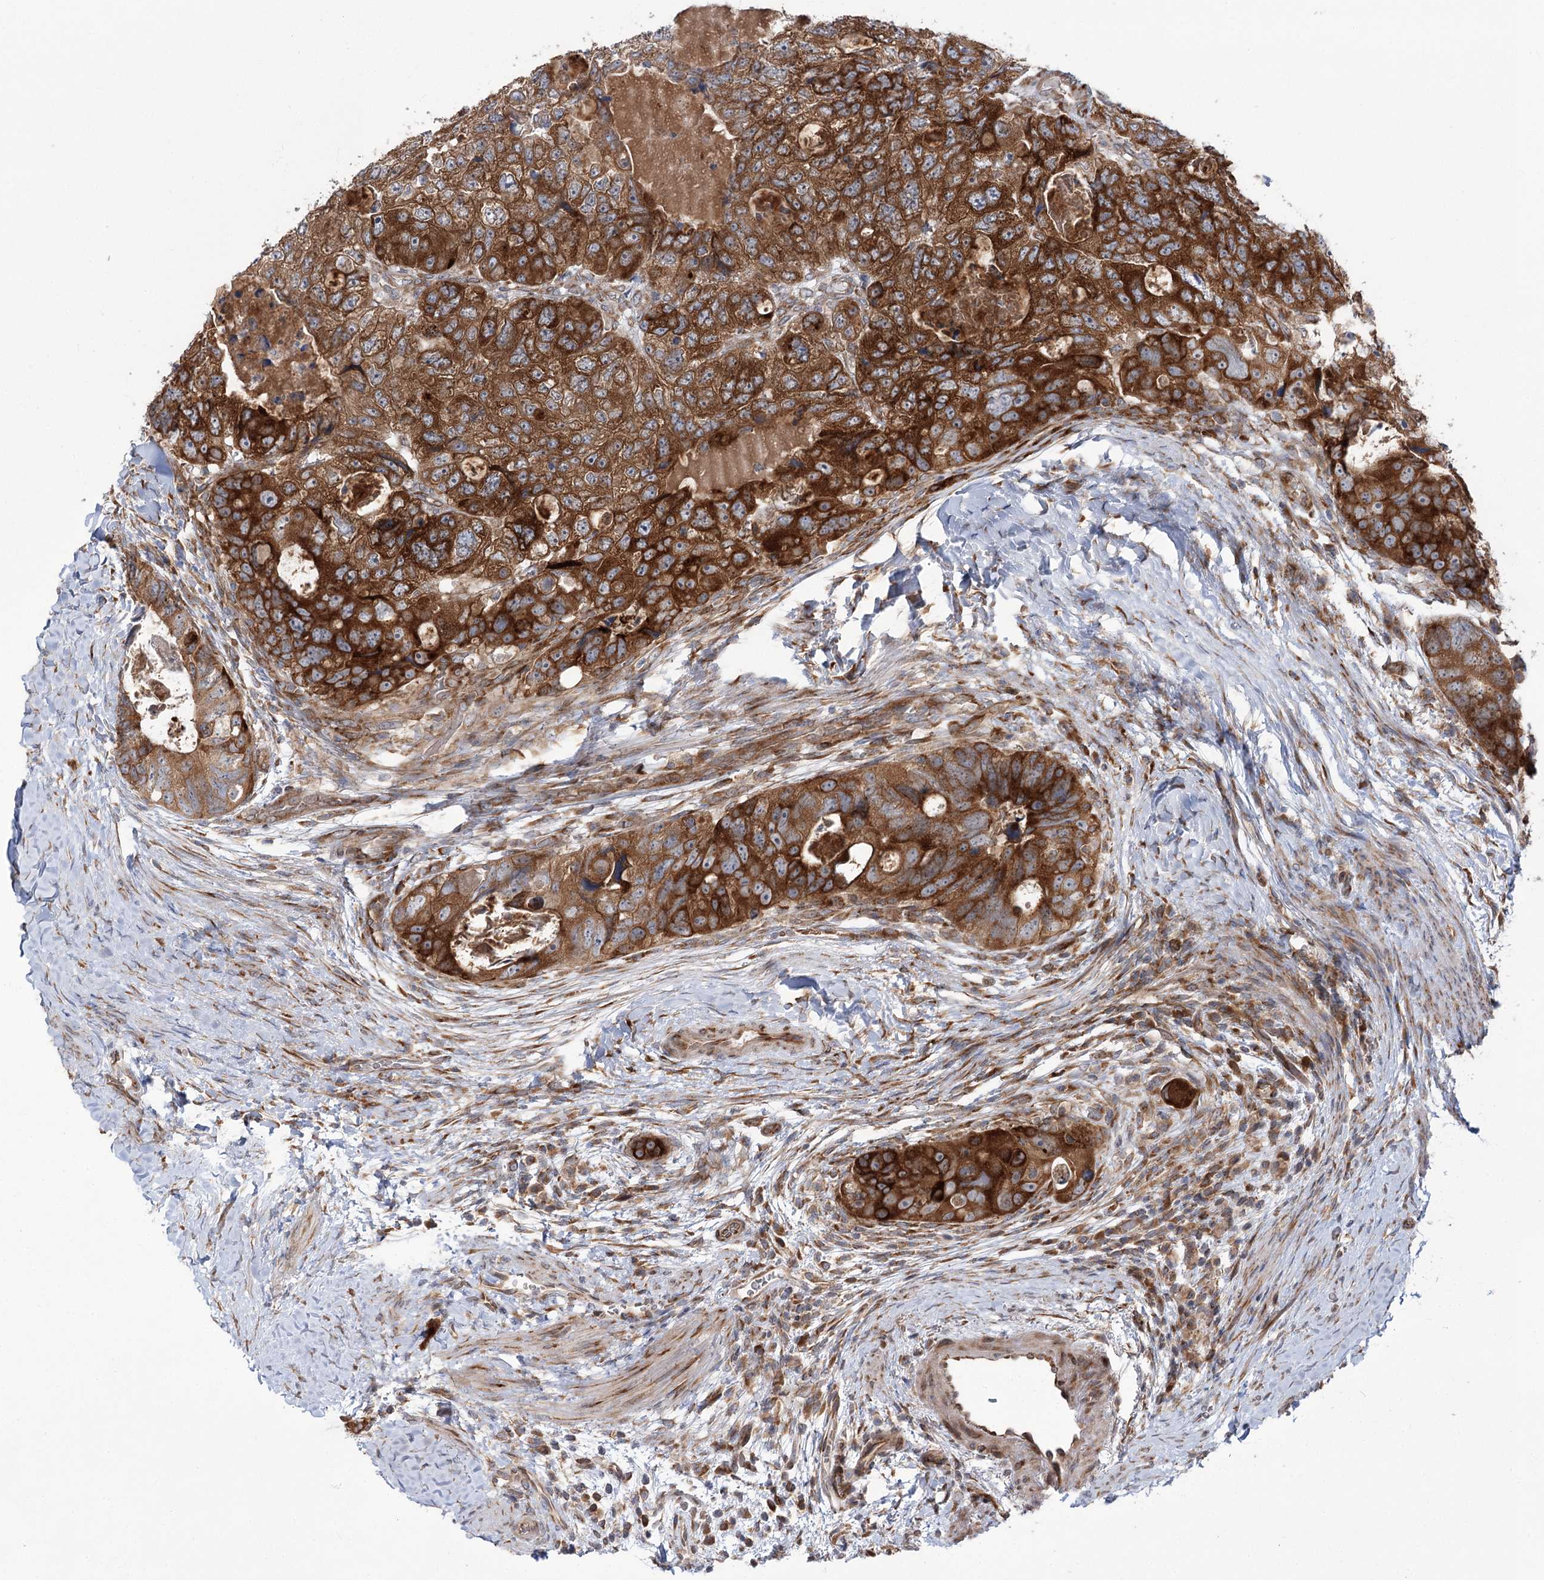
{"staining": {"intensity": "strong", "quantity": ">75%", "location": "cytoplasmic/membranous"}, "tissue": "colorectal cancer", "cell_type": "Tumor cells", "image_type": "cancer", "snomed": [{"axis": "morphology", "description": "Adenocarcinoma, NOS"}, {"axis": "topography", "description": "Rectum"}], "caption": "Colorectal adenocarcinoma was stained to show a protein in brown. There is high levels of strong cytoplasmic/membranous positivity in approximately >75% of tumor cells.", "gene": "VWA2", "patient": {"sex": "male", "age": 59}}